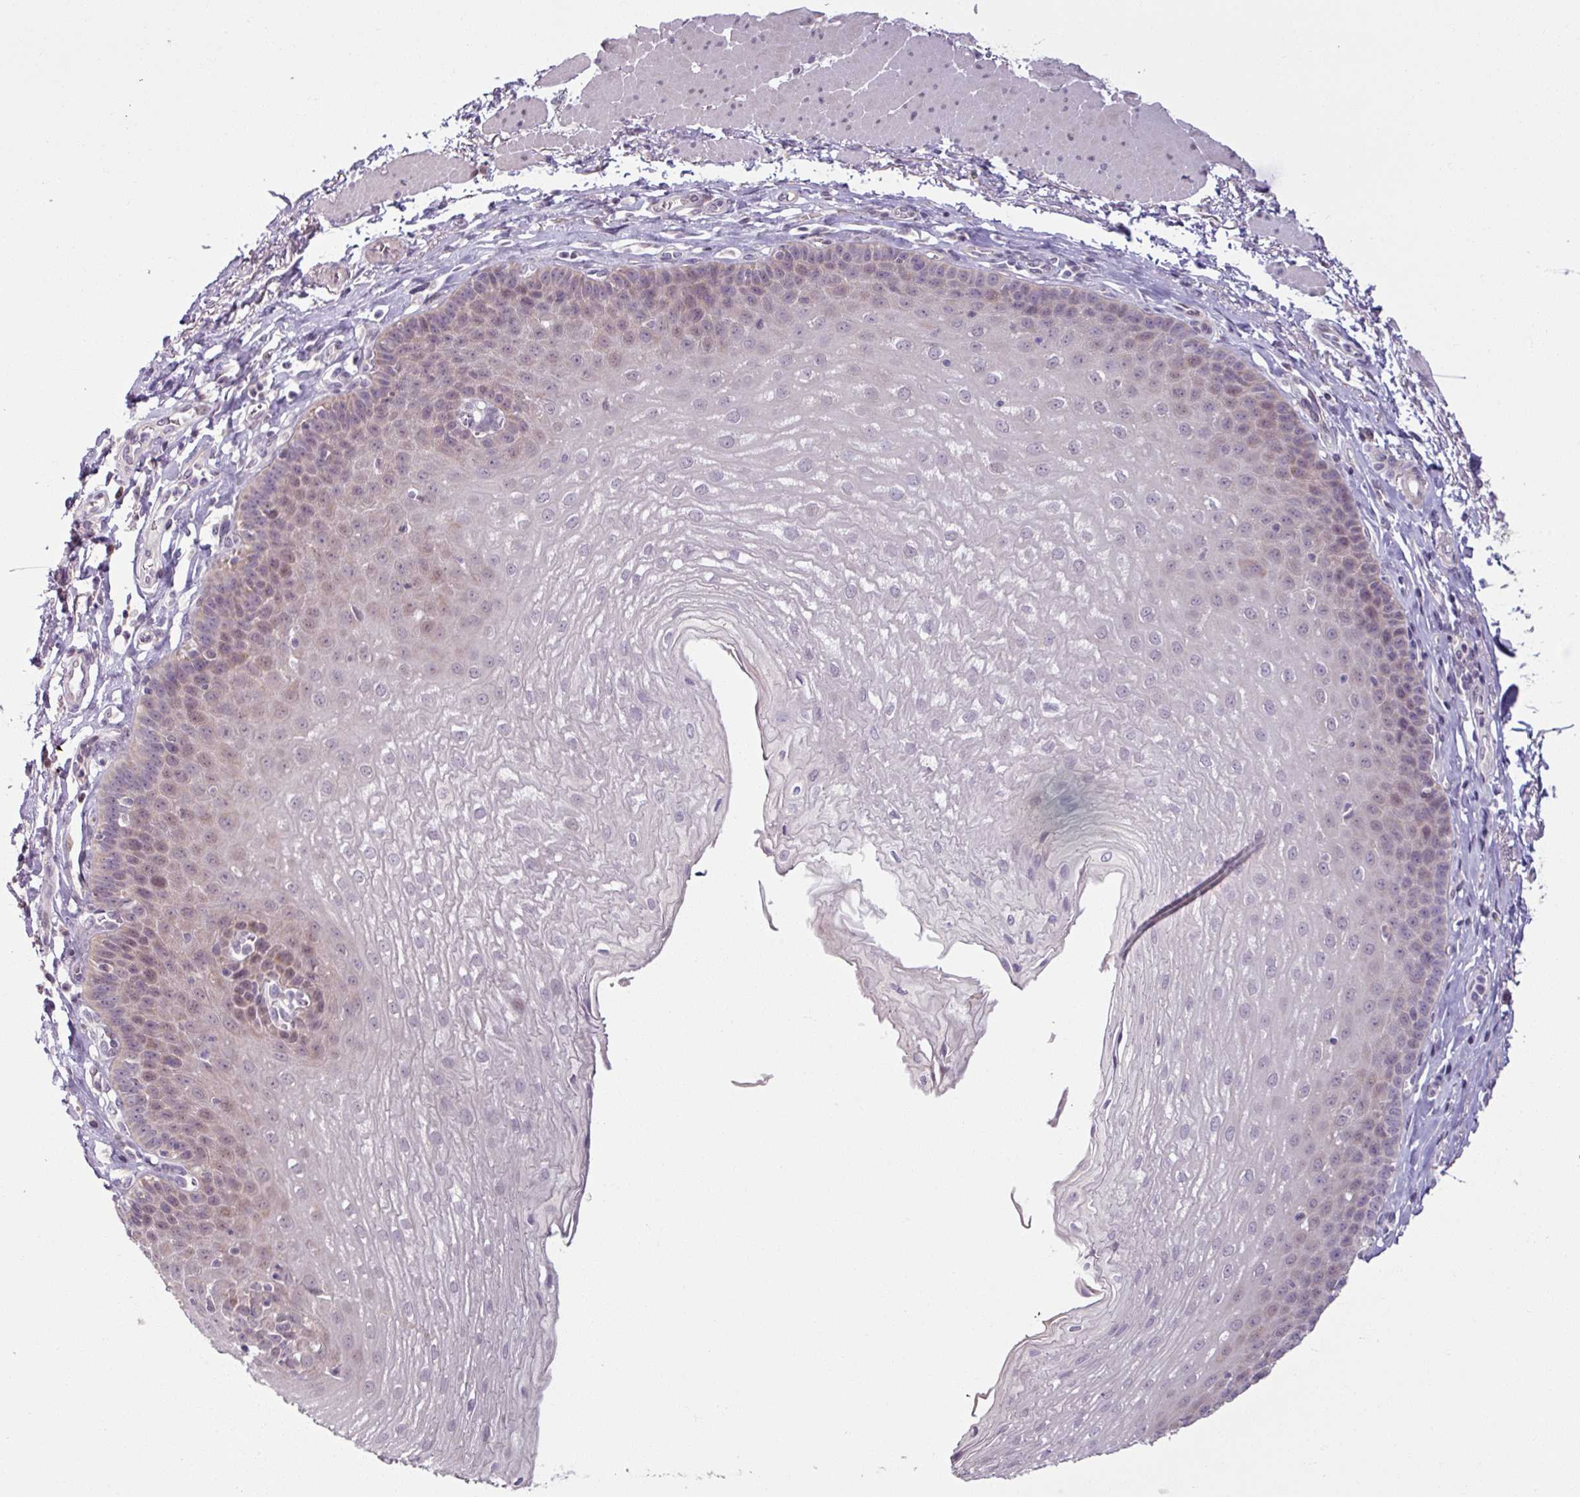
{"staining": {"intensity": "weak", "quantity": "25%-75%", "location": "nuclear"}, "tissue": "esophagus", "cell_type": "Squamous epithelial cells", "image_type": "normal", "snomed": [{"axis": "morphology", "description": "Normal tissue, NOS"}, {"axis": "topography", "description": "Esophagus"}], "caption": "This image exhibits immunohistochemistry staining of benign human esophagus, with low weak nuclear staining in approximately 25%-75% of squamous epithelial cells.", "gene": "OGFOD3", "patient": {"sex": "female", "age": 81}}